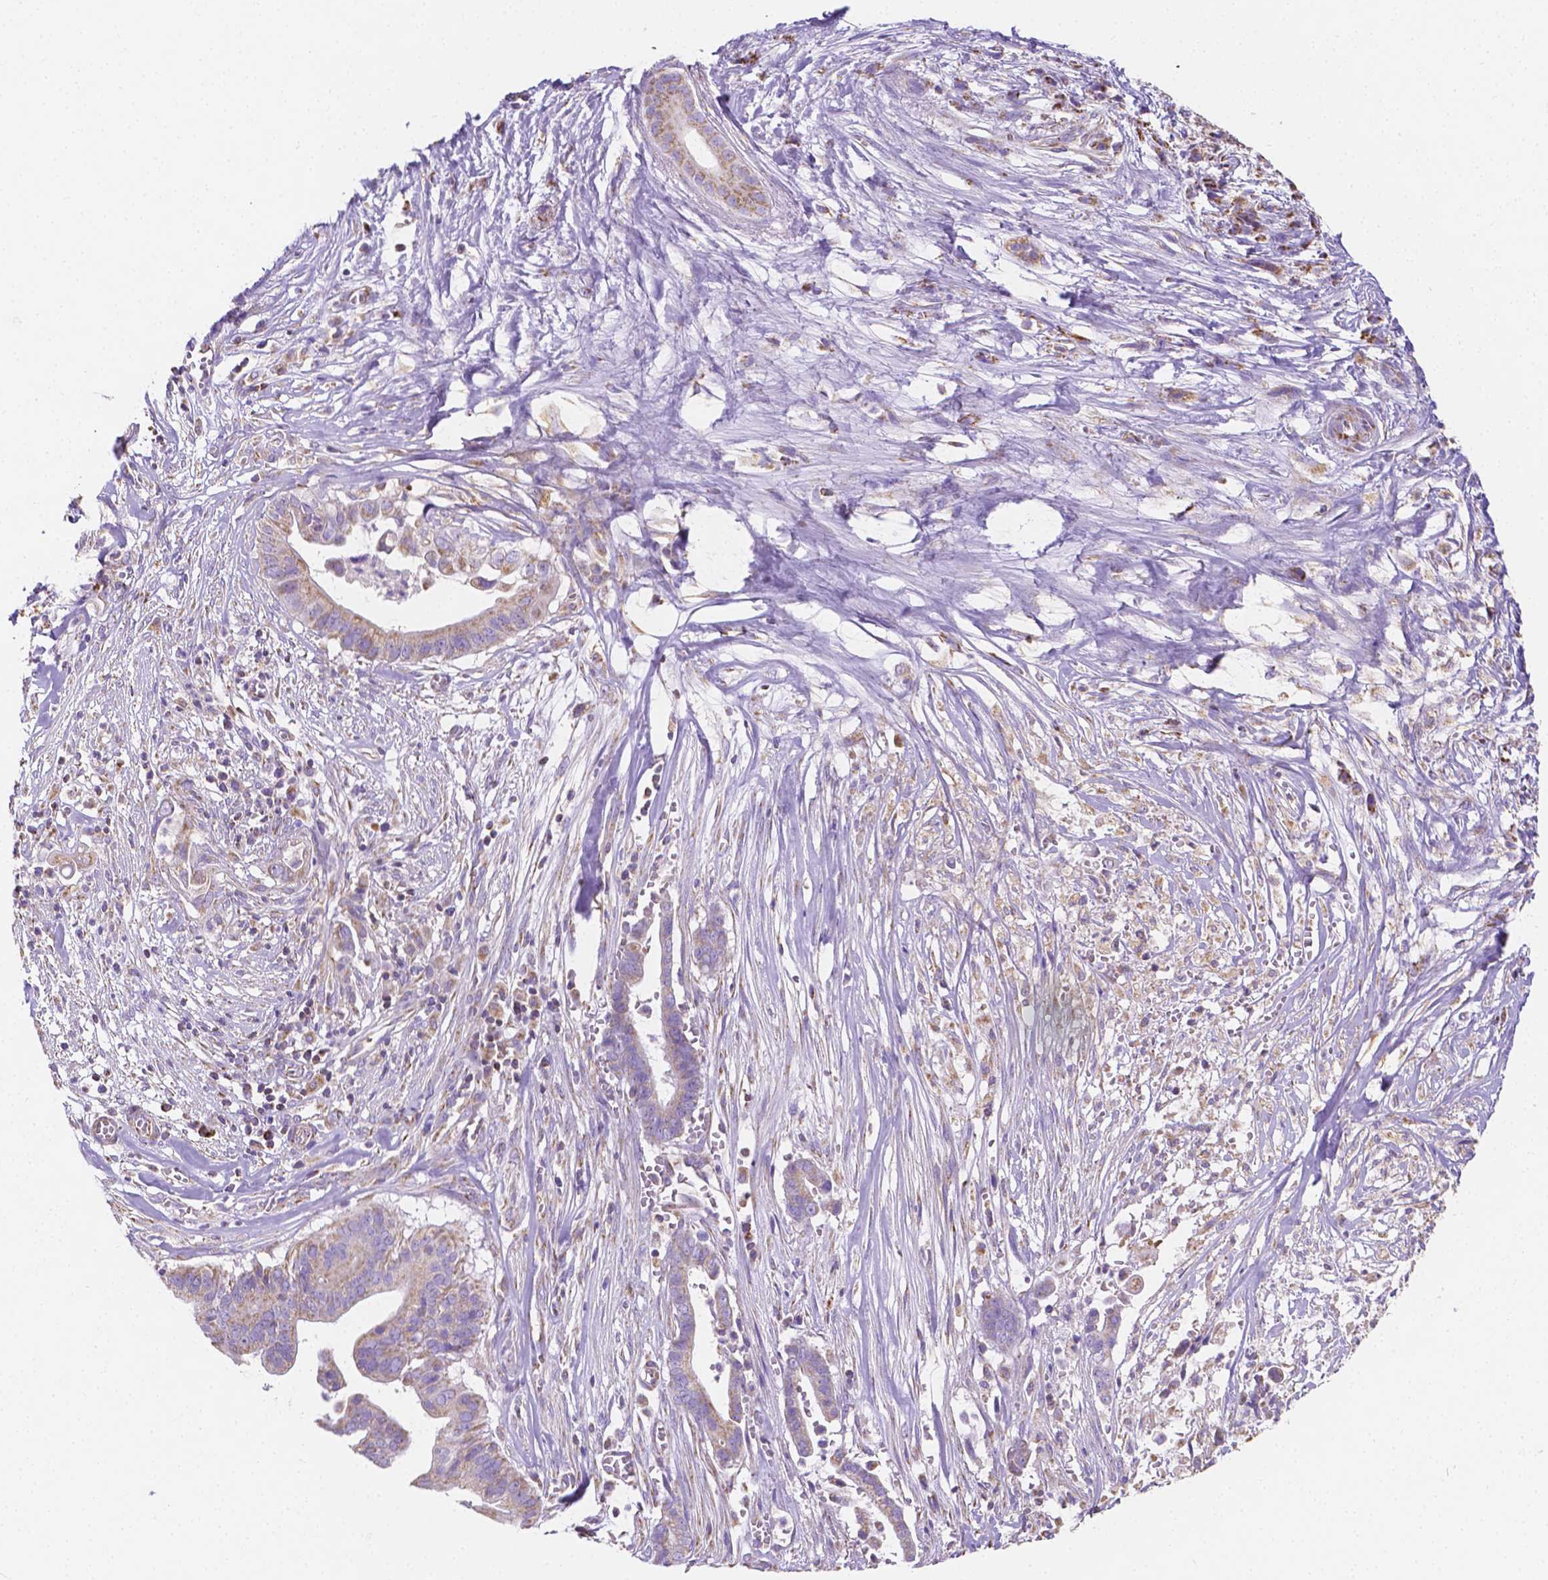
{"staining": {"intensity": "moderate", "quantity": "25%-75%", "location": "cytoplasmic/membranous"}, "tissue": "pancreatic cancer", "cell_type": "Tumor cells", "image_type": "cancer", "snomed": [{"axis": "morphology", "description": "Adenocarcinoma, NOS"}, {"axis": "topography", "description": "Pancreas"}], "caption": "An image of human pancreatic cancer stained for a protein reveals moderate cytoplasmic/membranous brown staining in tumor cells. The staining is performed using DAB brown chromogen to label protein expression. The nuclei are counter-stained blue using hematoxylin.", "gene": "SGTB", "patient": {"sex": "male", "age": 61}}